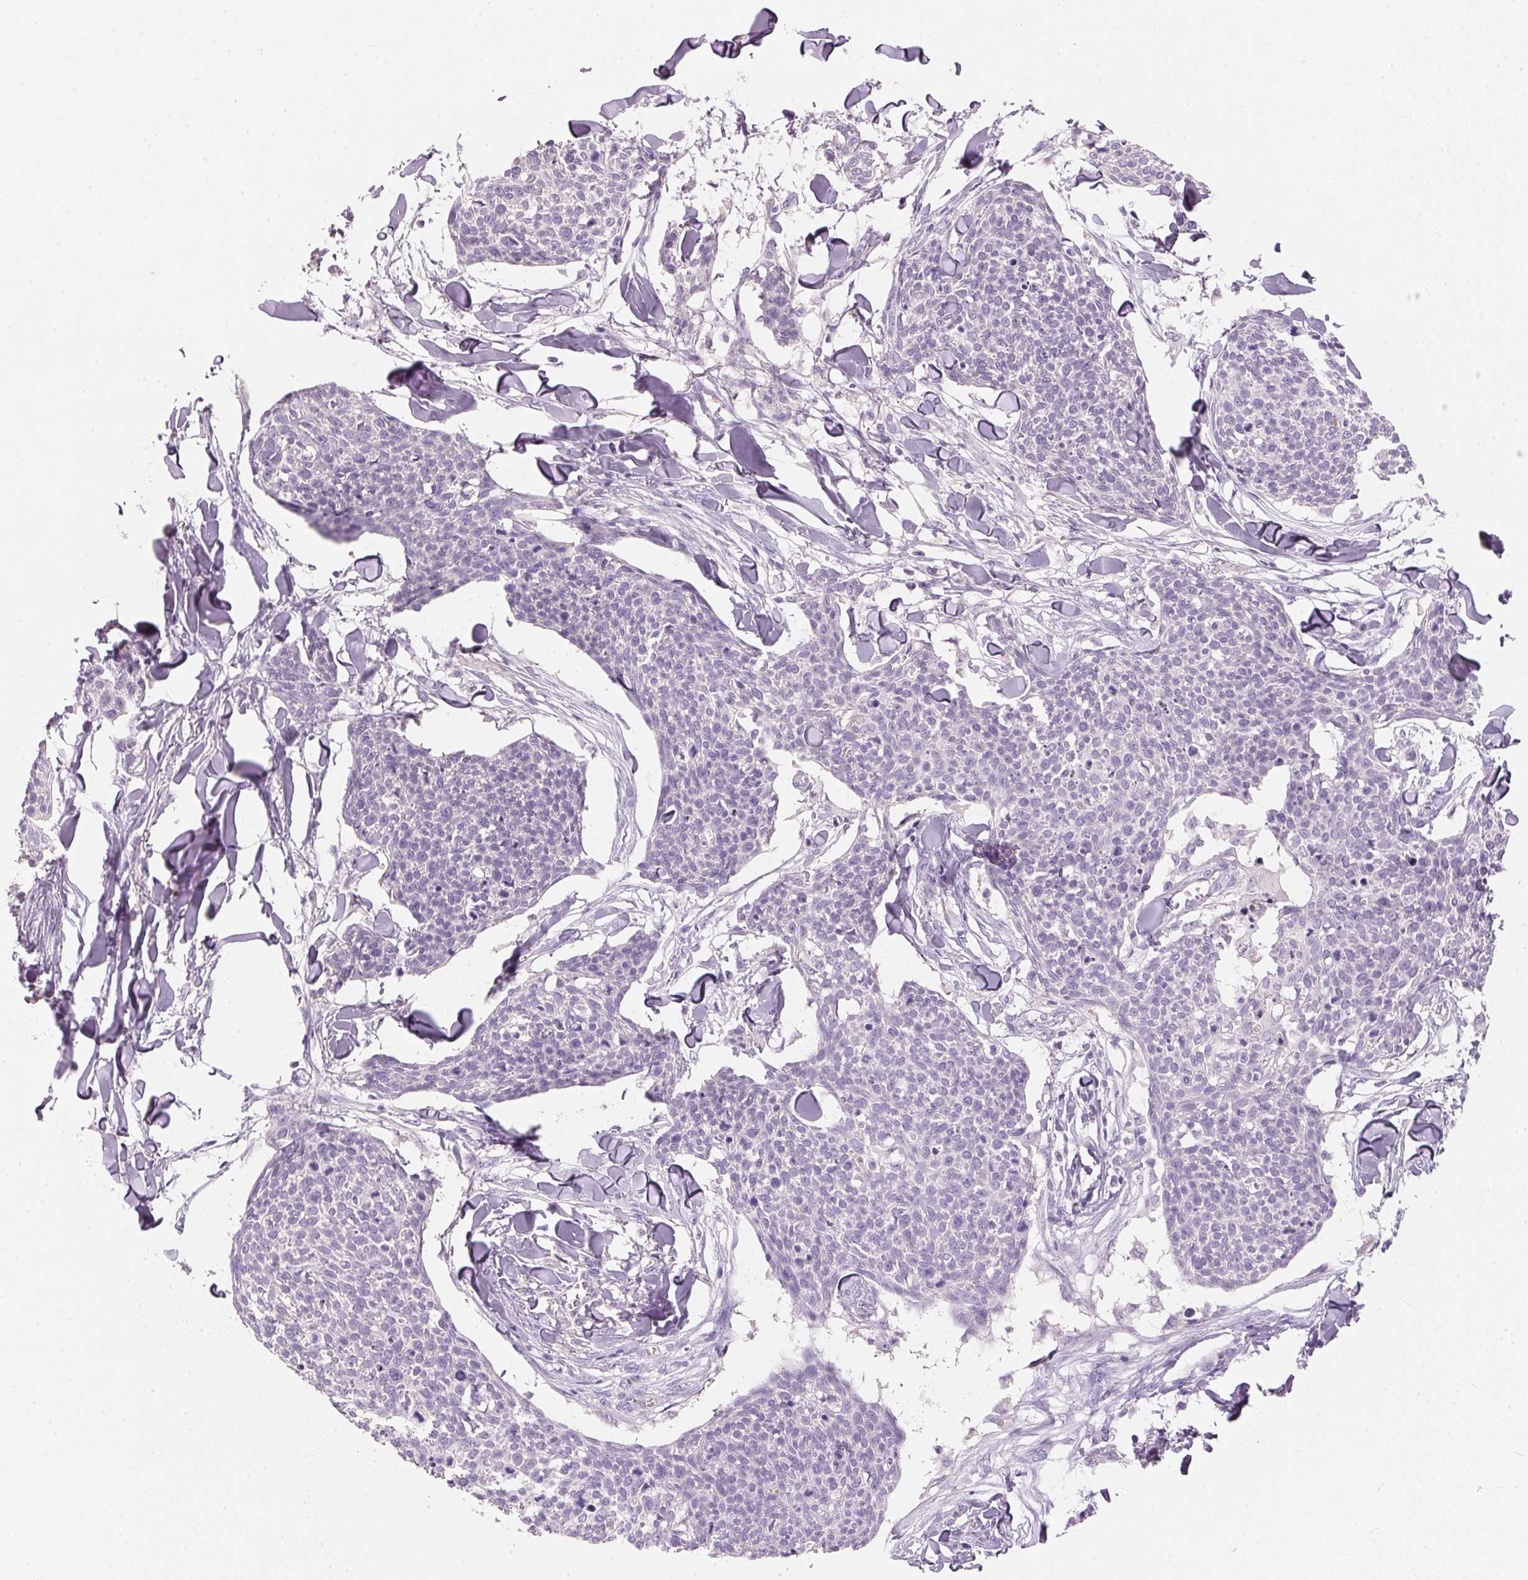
{"staining": {"intensity": "negative", "quantity": "none", "location": "none"}, "tissue": "skin cancer", "cell_type": "Tumor cells", "image_type": "cancer", "snomed": [{"axis": "morphology", "description": "Squamous cell carcinoma, NOS"}, {"axis": "topography", "description": "Skin"}, {"axis": "topography", "description": "Vulva"}], "caption": "A histopathology image of human skin squamous cell carcinoma is negative for staining in tumor cells. (DAB immunohistochemistry visualized using brightfield microscopy, high magnification).", "gene": "HSD17B1", "patient": {"sex": "female", "age": 75}}